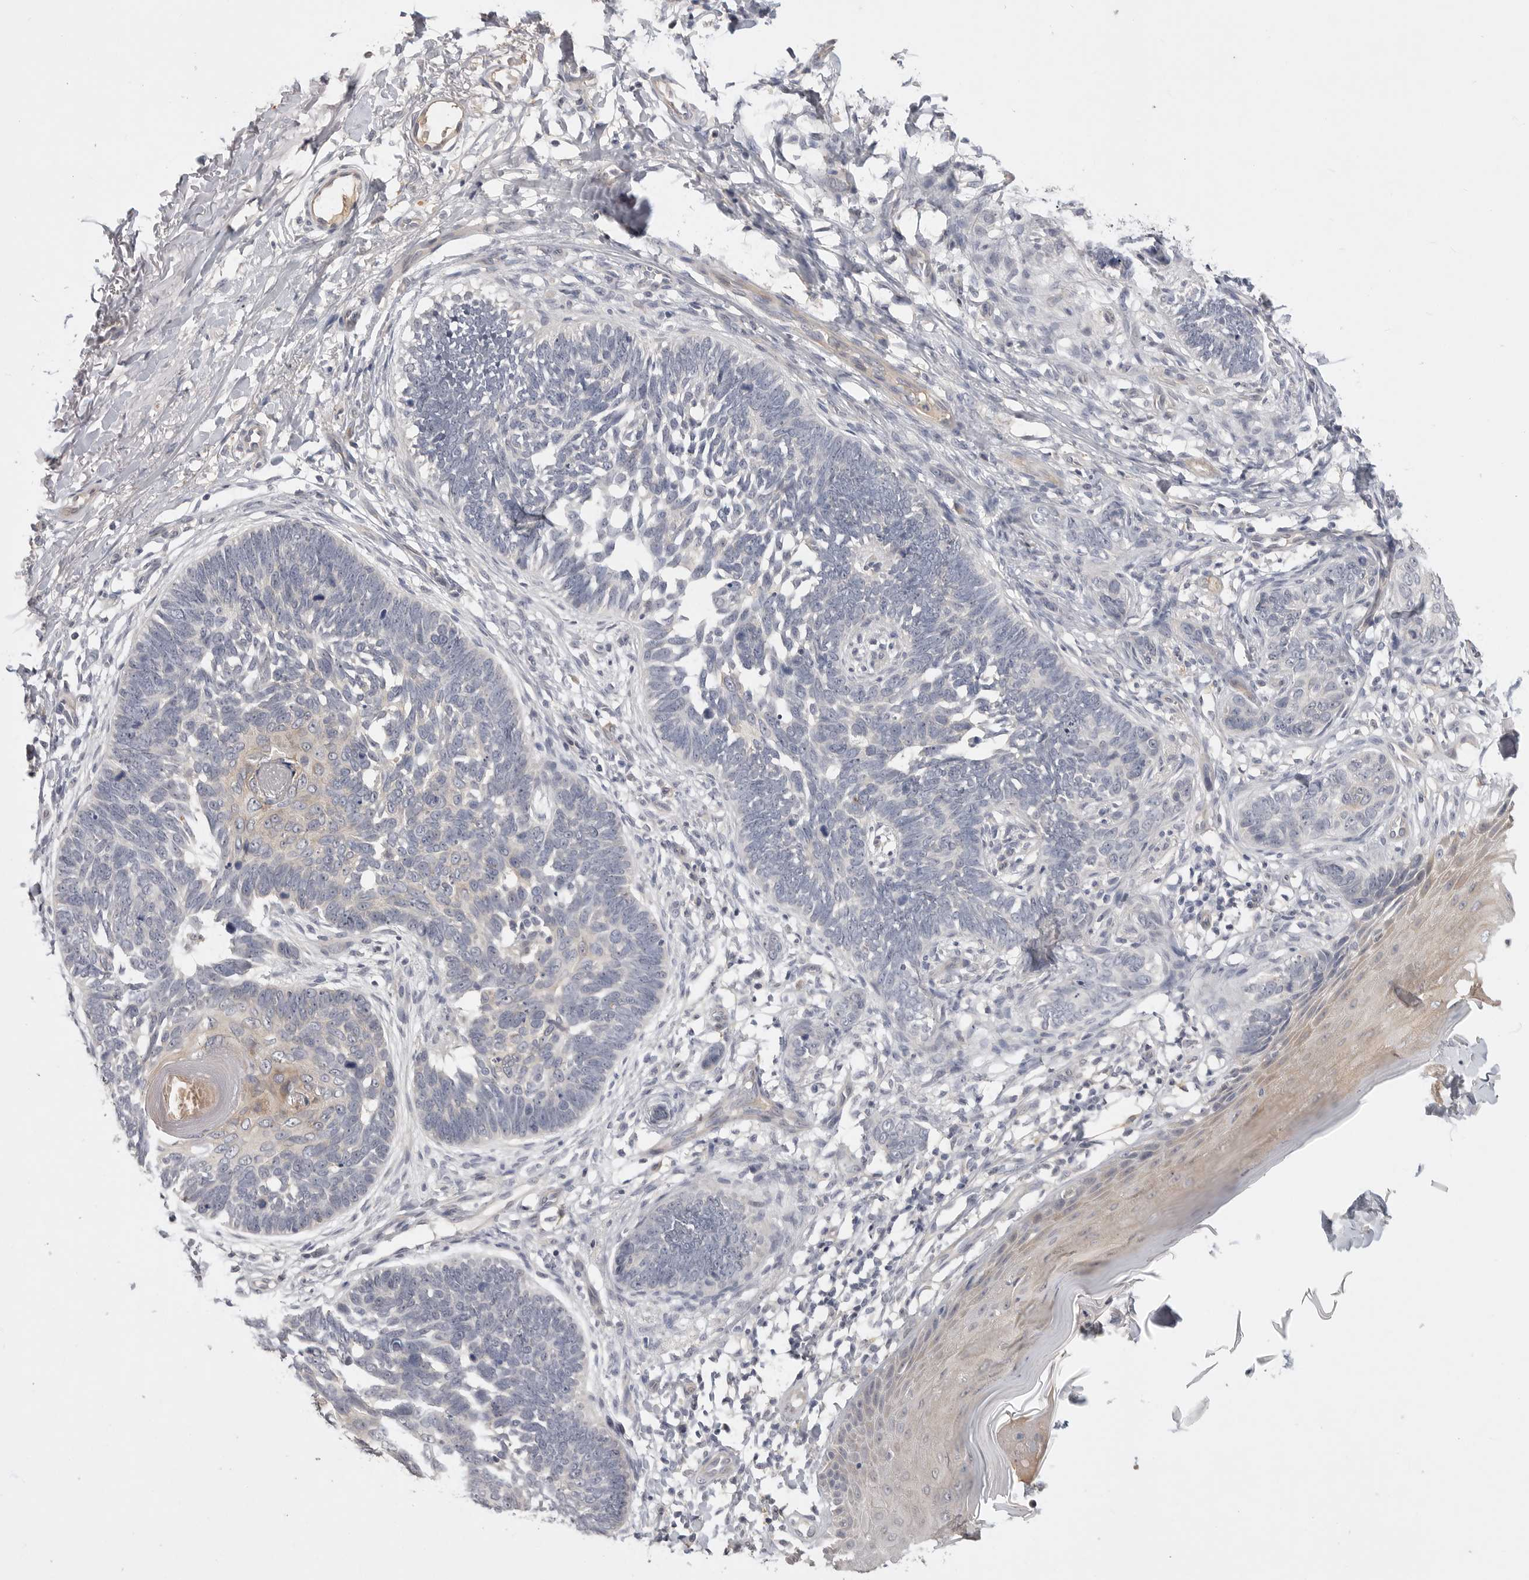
{"staining": {"intensity": "negative", "quantity": "none", "location": "none"}, "tissue": "skin cancer", "cell_type": "Tumor cells", "image_type": "cancer", "snomed": [{"axis": "morphology", "description": "Normal tissue, NOS"}, {"axis": "morphology", "description": "Basal cell carcinoma"}, {"axis": "topography", "description": "Skin"}], "caption": "This is an IHC micrograph of human skin cancer. There is no expression in tumor cells.", "gene": "ITGAD", "patient": {"sex": "male", "age": 77}}